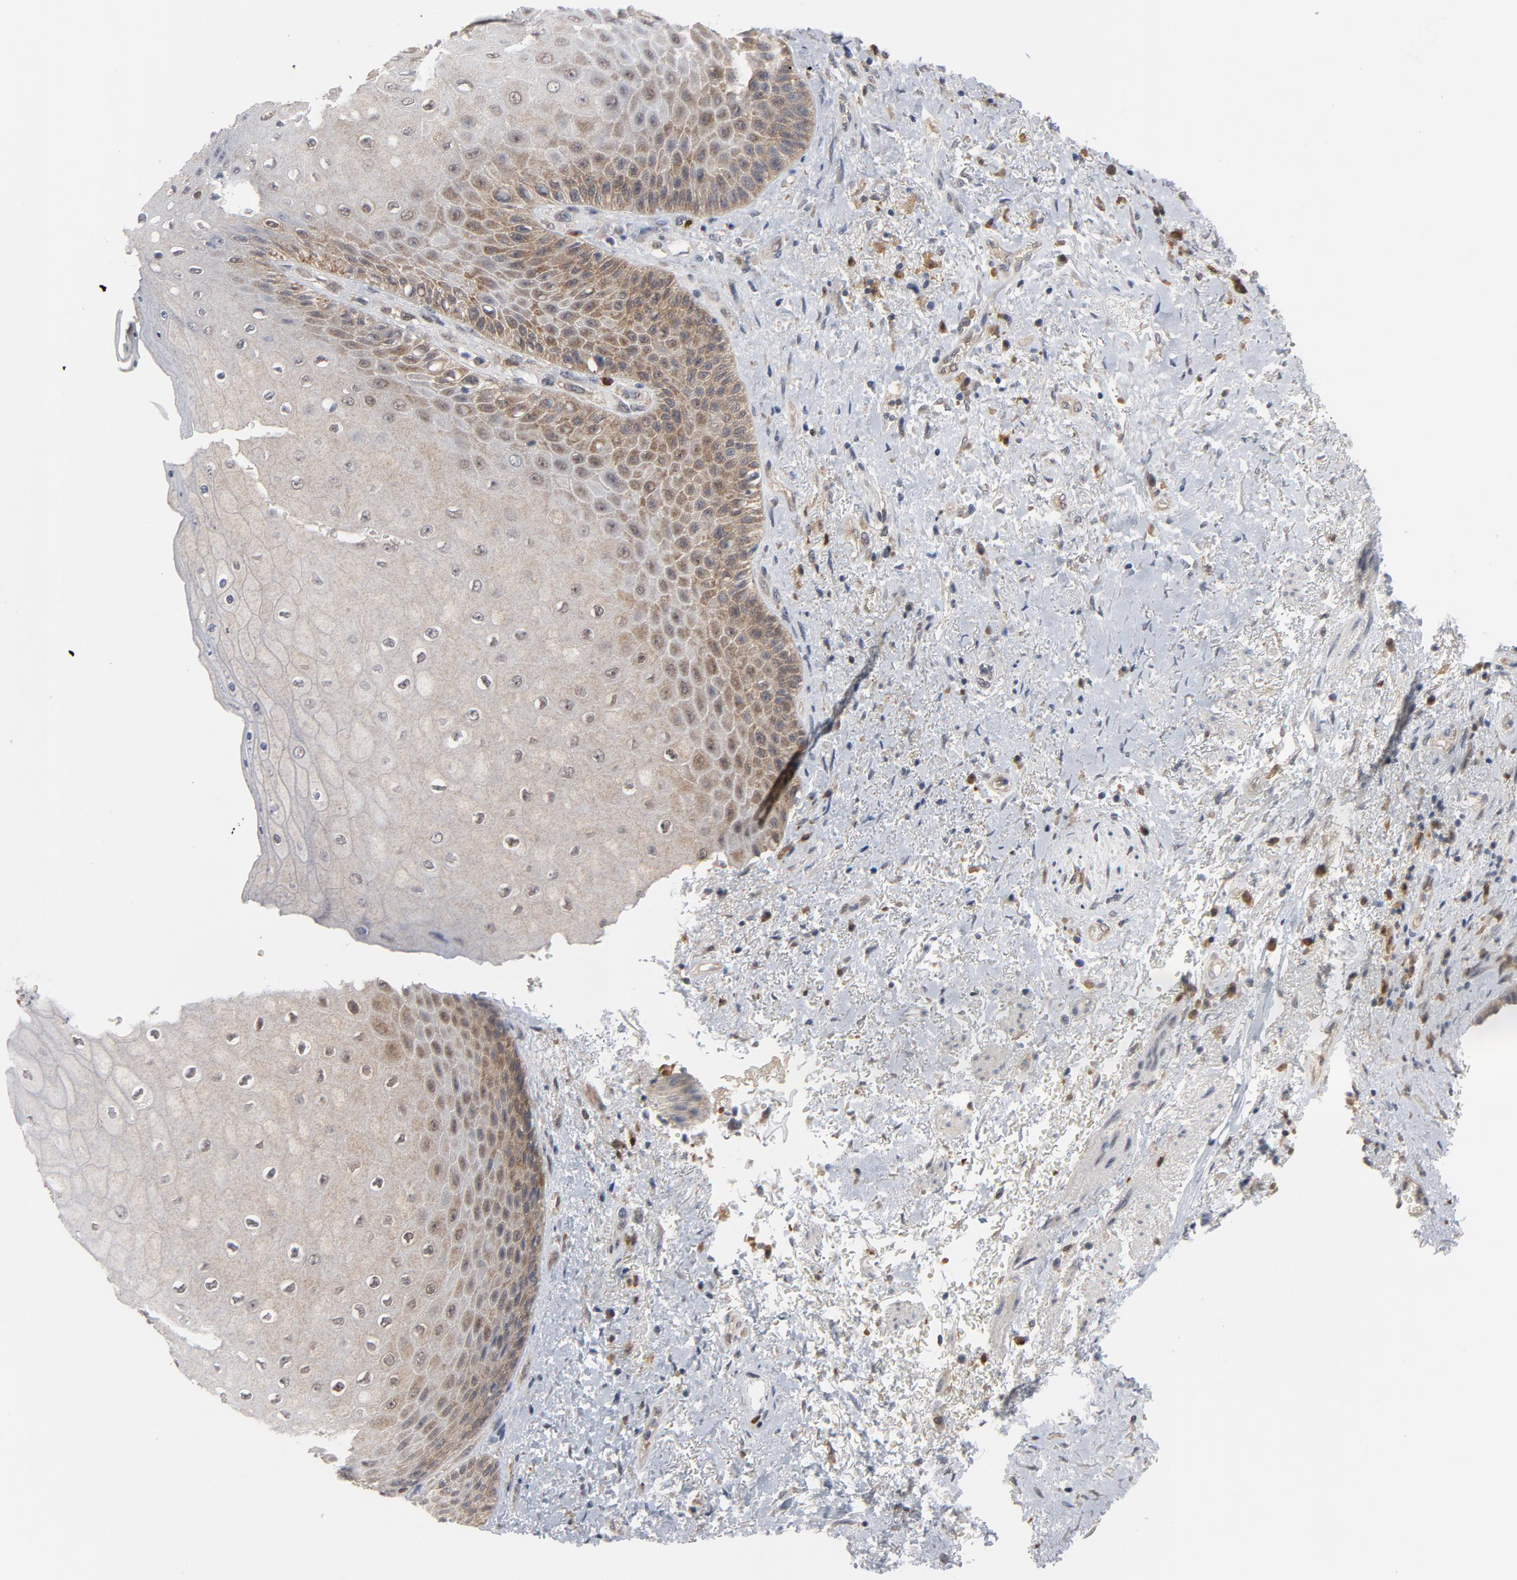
{"staining": {"intensity": "weak", "quantity": ">75%", "location": "cytoplasmic/membranous"}, "tissue": "skin", "cell_type": "Epidermal cells", "image_type": "normal", "snomed": [{"axis": "morphology", "description": "Normal tissue, NOS"}, {"axis": "topography", "description": "Anal"}], "caption": "Weak cytoplasmic/membranous positivity for a protein is identified in approximately >75% of epidermal cells of benign skin using immunohistochemistry (IHC).", "gene": "PRDX1", "patient": {"sex": "female", "age": 46}}